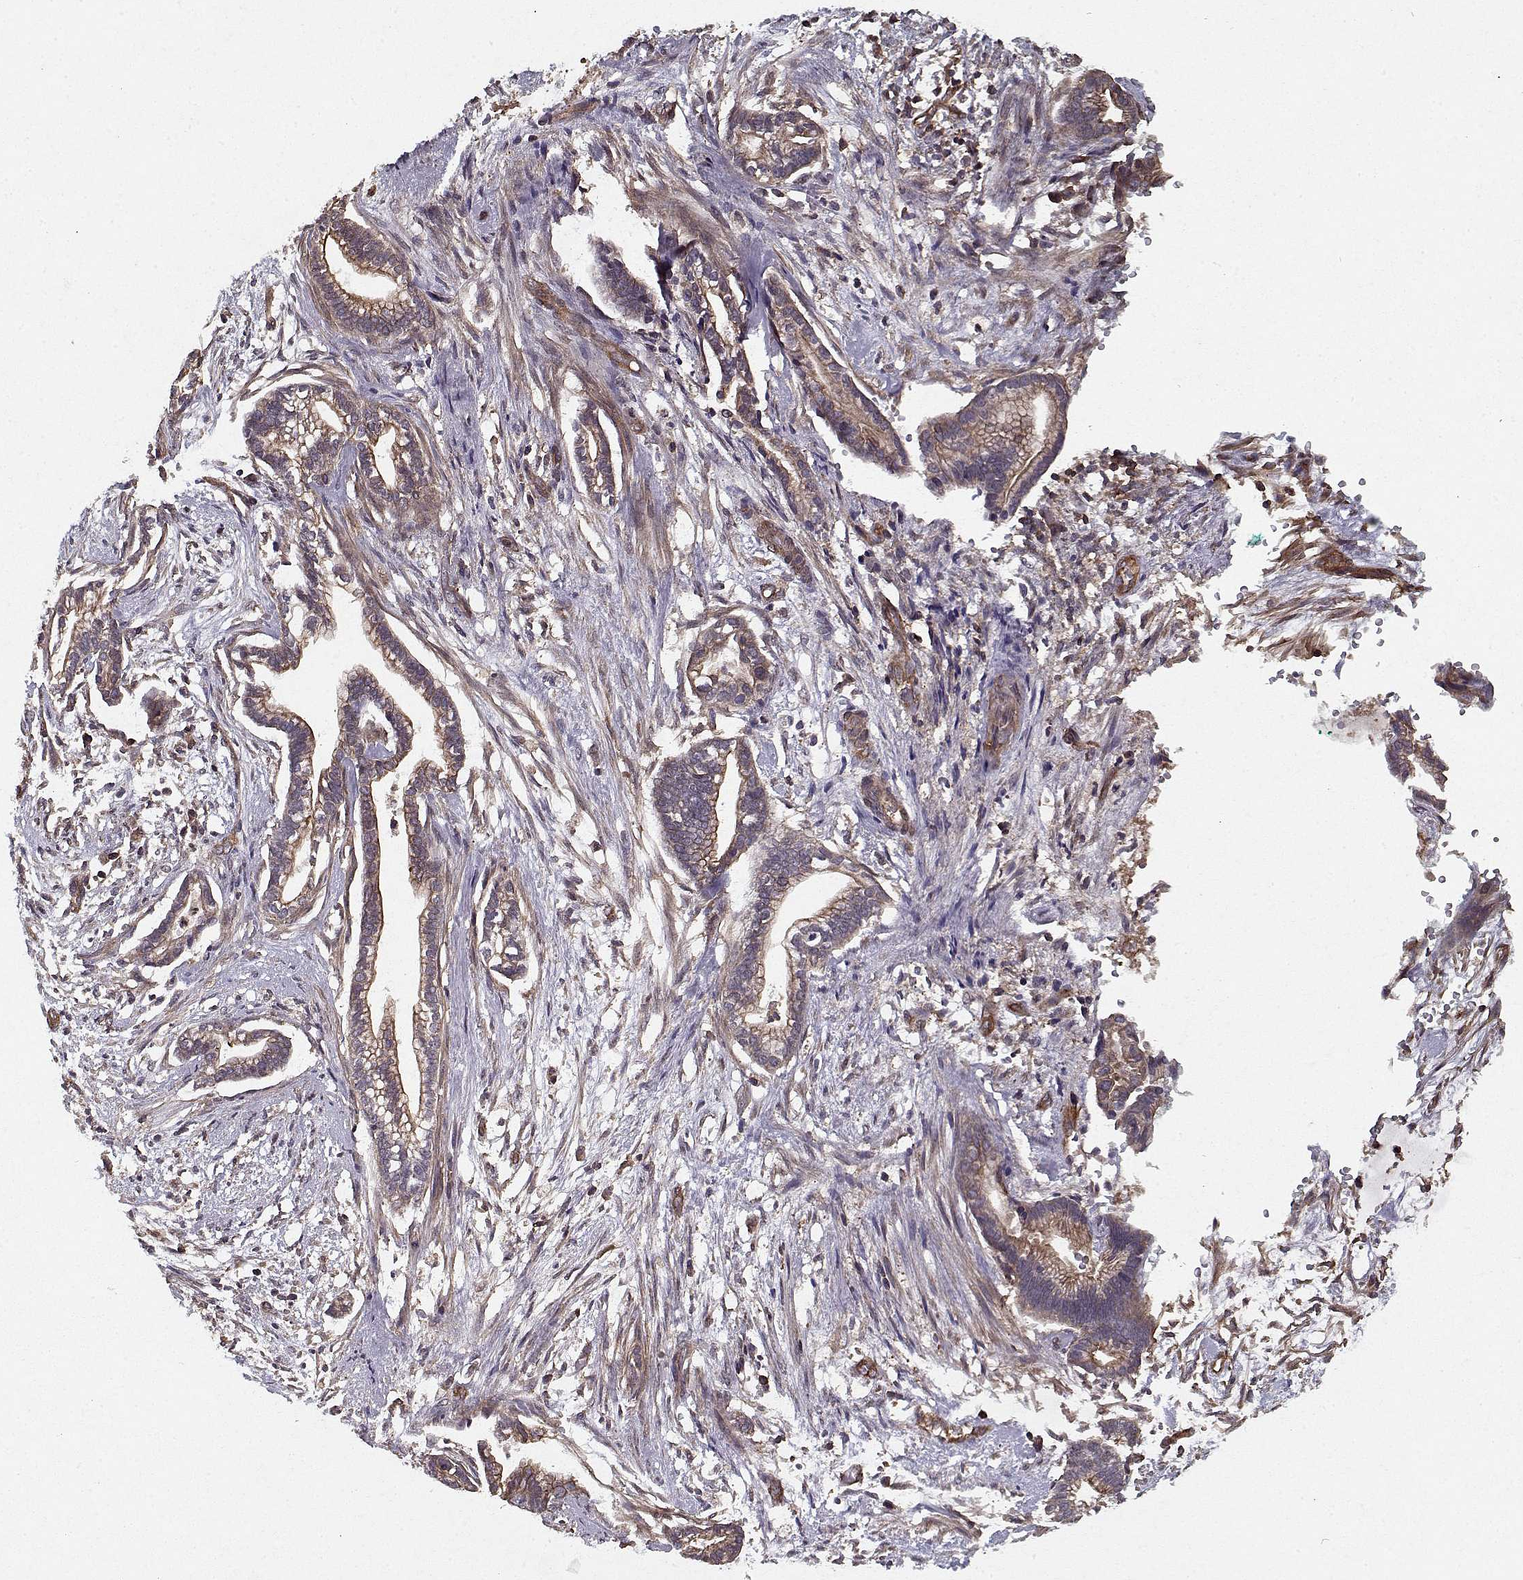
{"staining": {"intensity": "moderate", "quantity": ">75%", "location": "cytoplasmic/membranous"}, "tissue": "cervical cancer", "cell_type": "Tumor cells", "image_type": "cancer", "snomed": [{"axis": "morphology", "description": "Adenocarcinoma, NOS"}, {"axis": "topography", "description": "Cervix"}], "caption": "Human cervical cancer (adenocarcinoma) stained for a protein (brown) shows moderate cytoplasmic/membranous positive positivity in approximately >75% of tumor cells.", "gene": "PPP1R12A", "patient": {"sex": "female", "age": 62}}